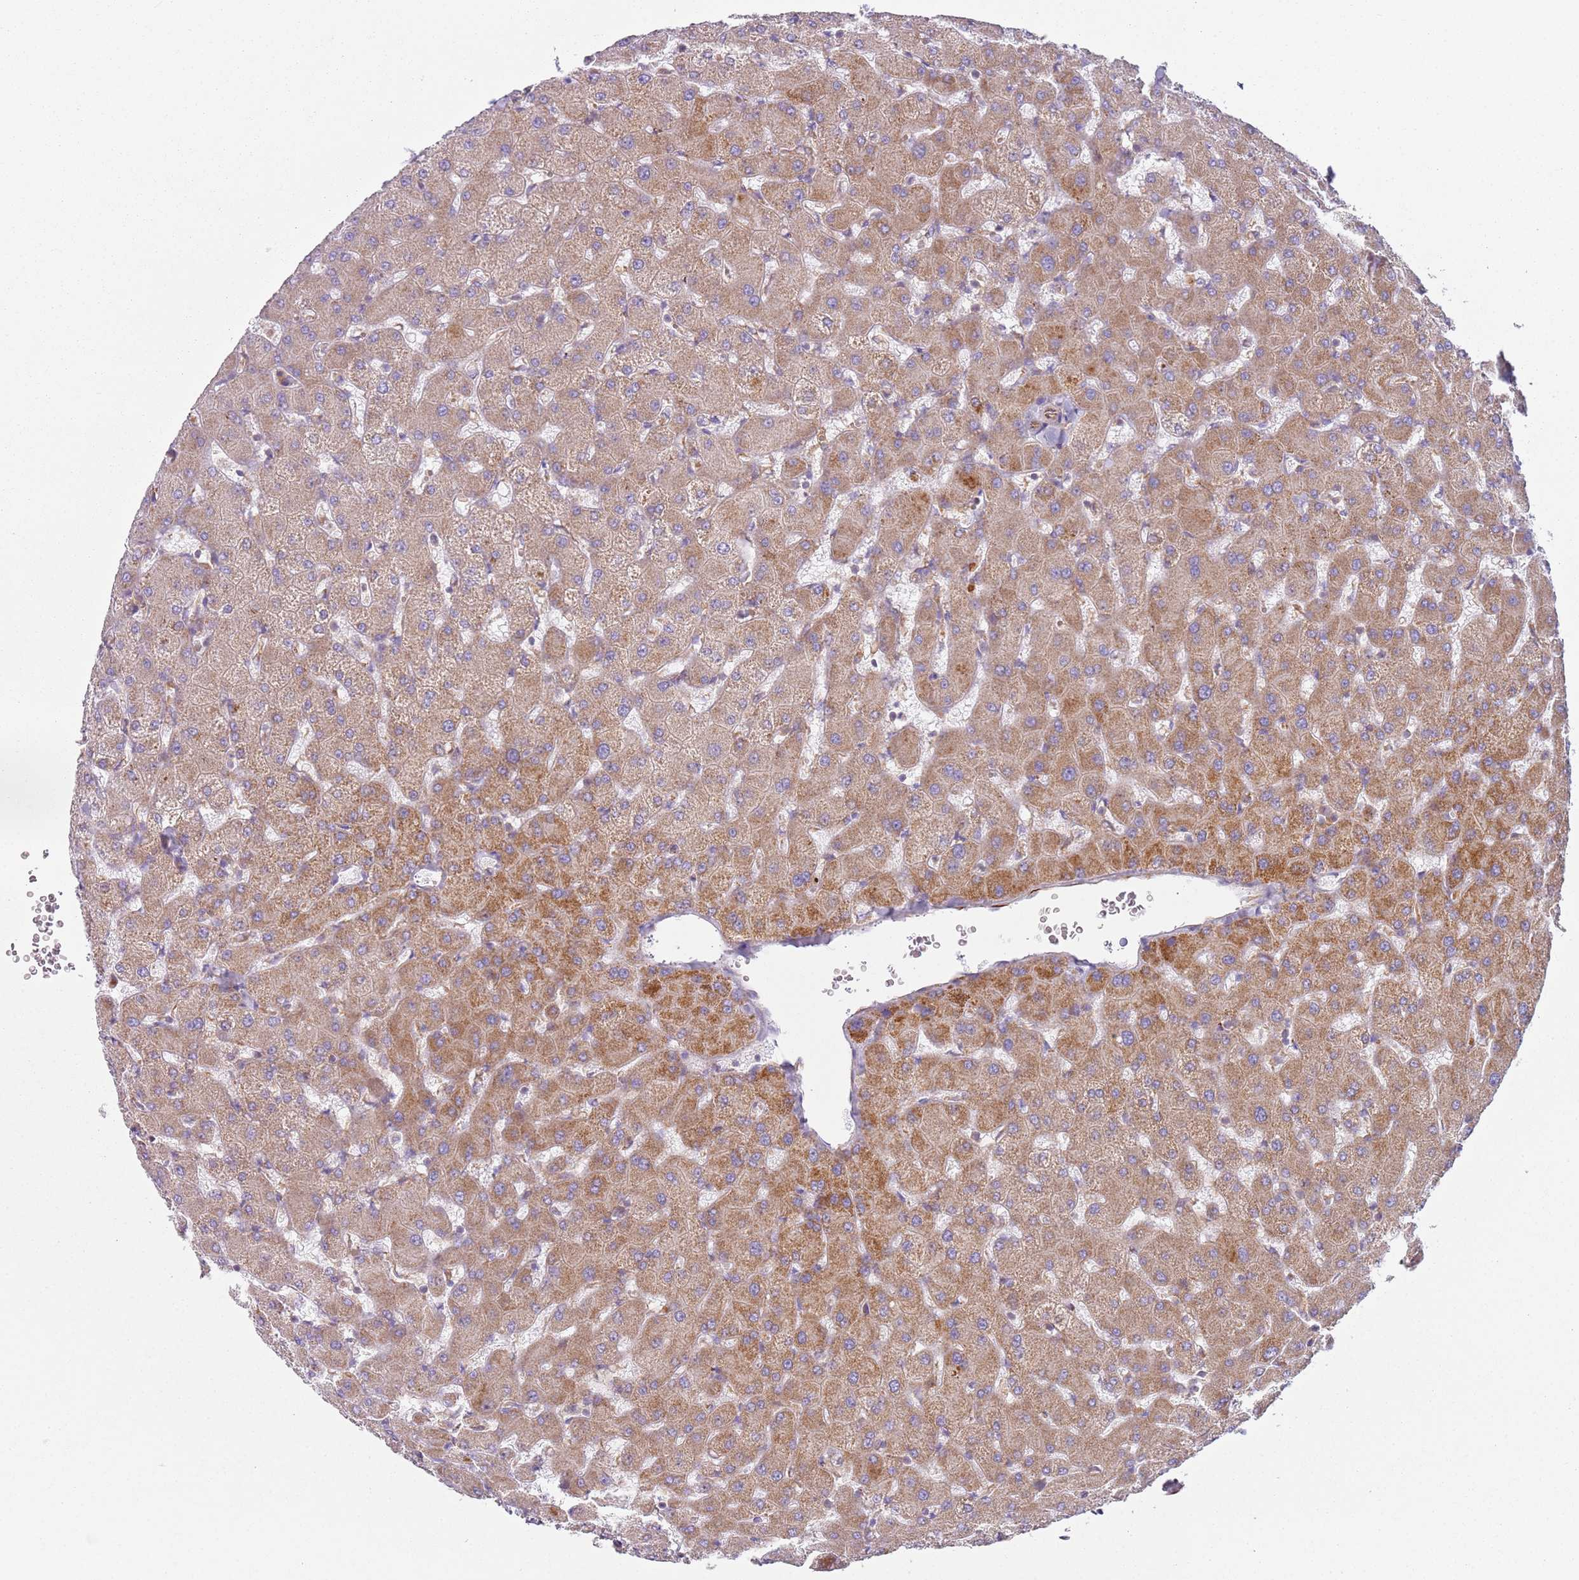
{"staining": {"intensity": "negative", "quantity": "none", "location": "none"}, "tissue": "liver", "cell_type": "Cholangiocytes", "image_type": "normal", "snomed": [{"axis": "morphology", "description": "Normal tissue, NOS"}, {"axis": "topography", "description": "Liver"}], "caption": "Cholangiocytes show no significant staining in unremarkable liver.", "gene": "SNAPIN", "patient": {"sex": "female", "age": 63}}